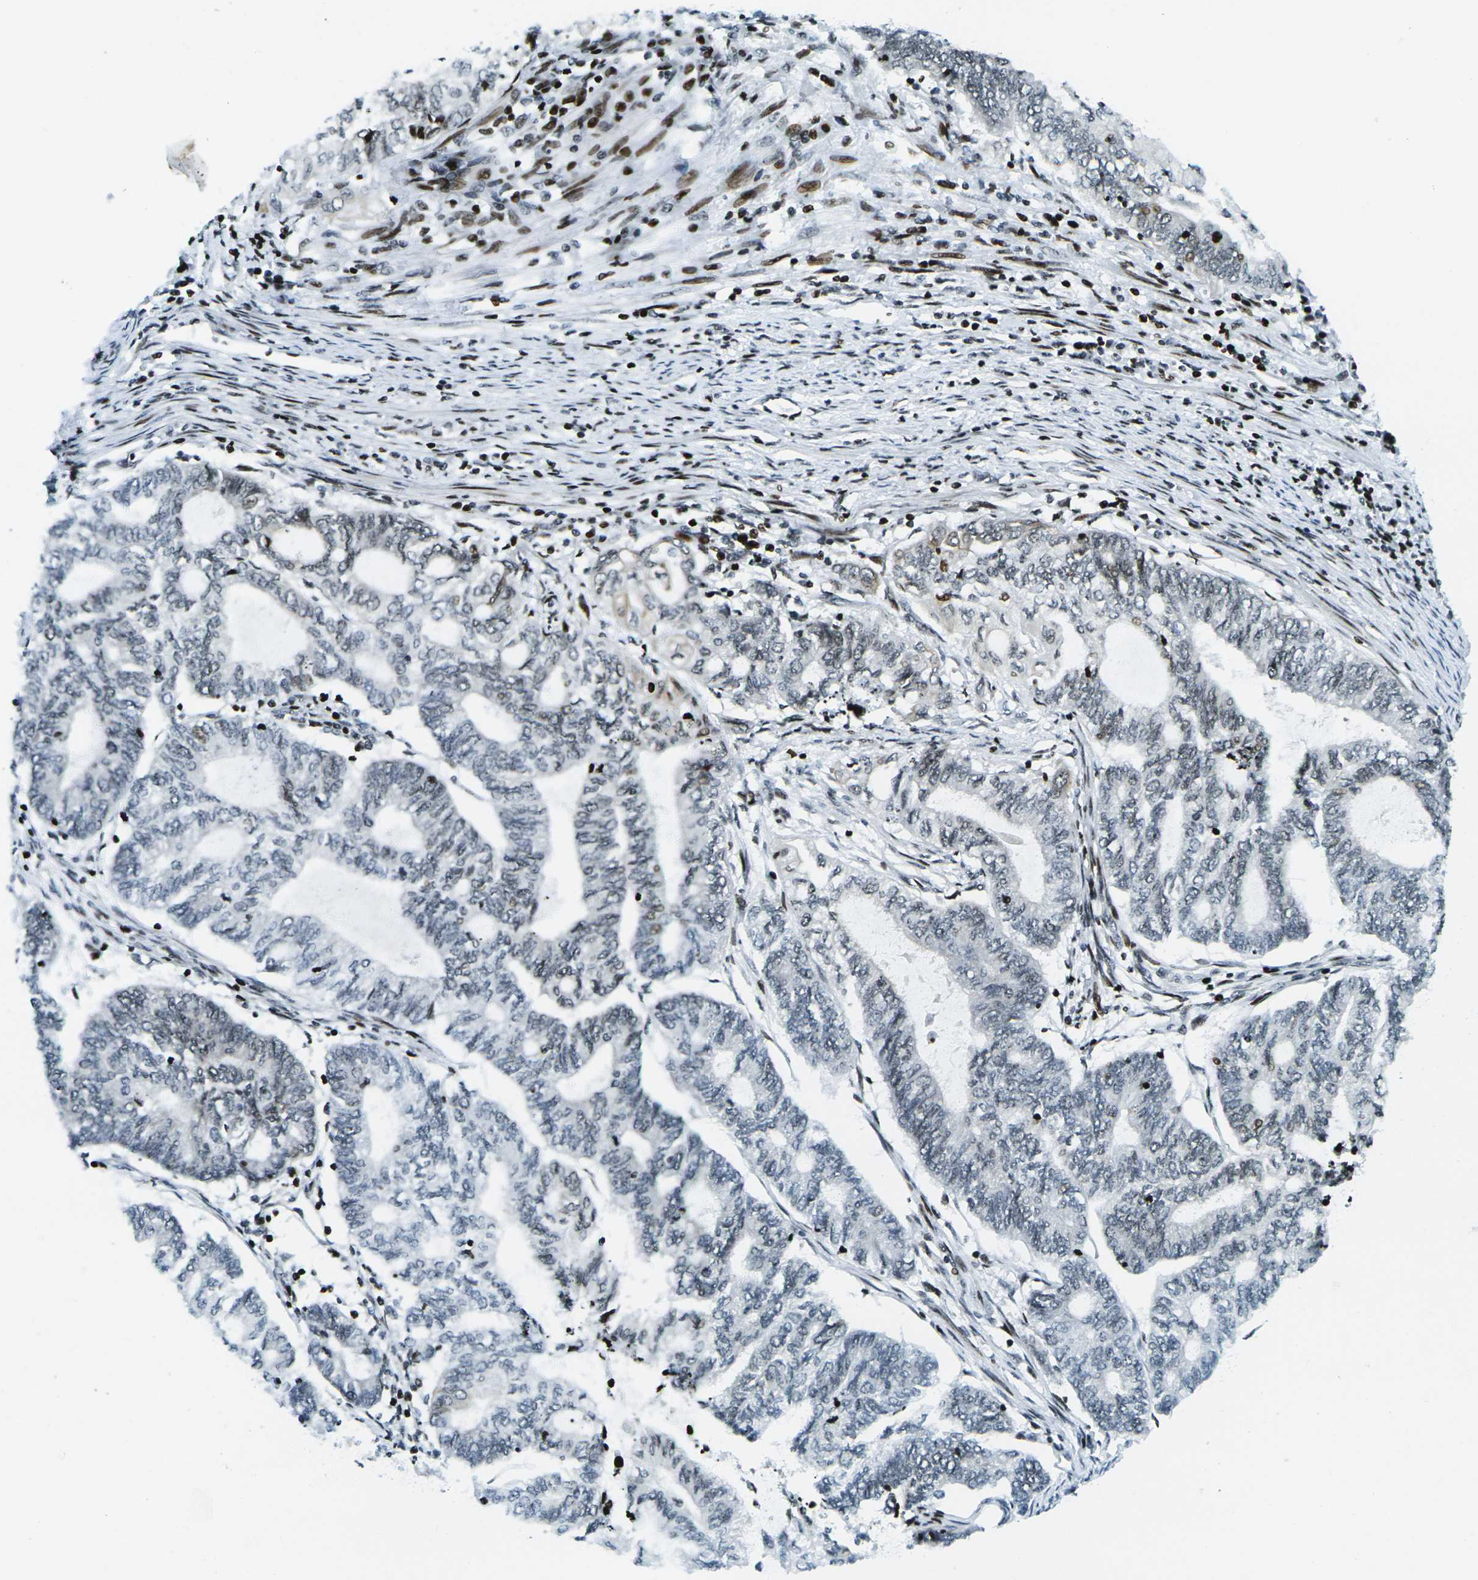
{"staining": {"intensity": "strong", "quantity": "<25%", "location": "nuclear"}, "tissue": "endometrial cancer", "cell_type": "Tumor cells", "image_type": "cancer", "snomed": [{"axis": "morphology", "description": "Adenocarcinoma, NOS"}, {"axis": "topography", "description": "Uterus"}, {"axis": "topography", "description": "Endometrium"}], "caption": "Endometrial cancer (adenocarcinoma) was stained to show a protein in brown. There is medium levels of strong nuclear expression in approximately <25% of tumor cells.", "gene": "H3-3A", "patient": {"sex": "female", "age": 70}}